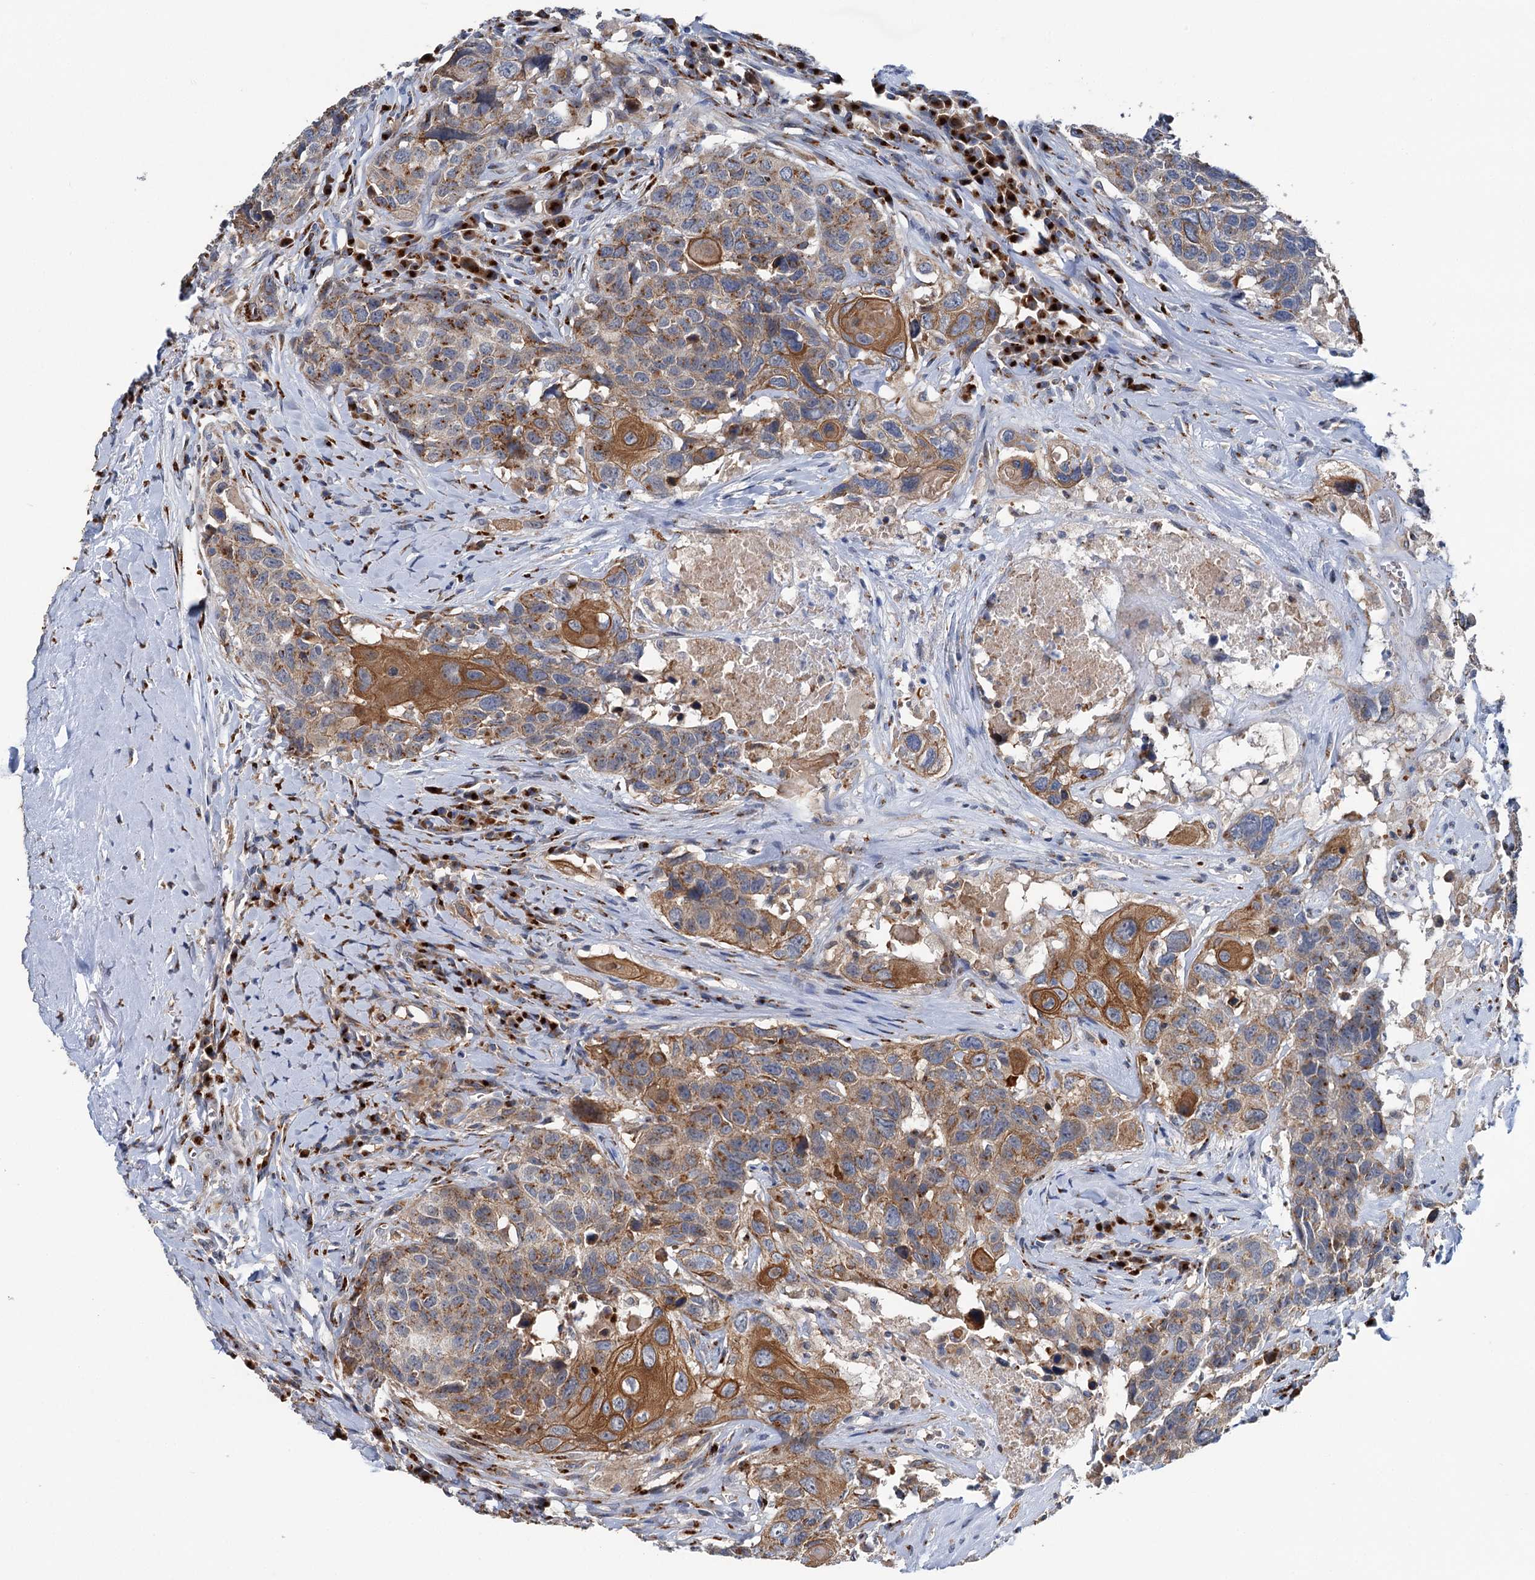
{"staining": {"intensity": "moderate", "quantity": ">75%", "location": "cytoplasmic/membranous"}, "tissue": "head and neck cancer", "cell_type": "Tumor cells", "image_type": "cancer", "snomed": [{"axis": "morphology", "description": "Squamous cell carcinoma, NOS"}, {"axis": "topography", "description": "Head-Neck"}], "caption": "Immunohistochemistry (IHC) (DAB) staining of squamous cell carcinoma (head and neck) displays moderate cytoplasmic/membranous protein positivity in about >75% of tumor cells.", "gene": "BET1L", "patient": {"sex": "male", "age": 66}}